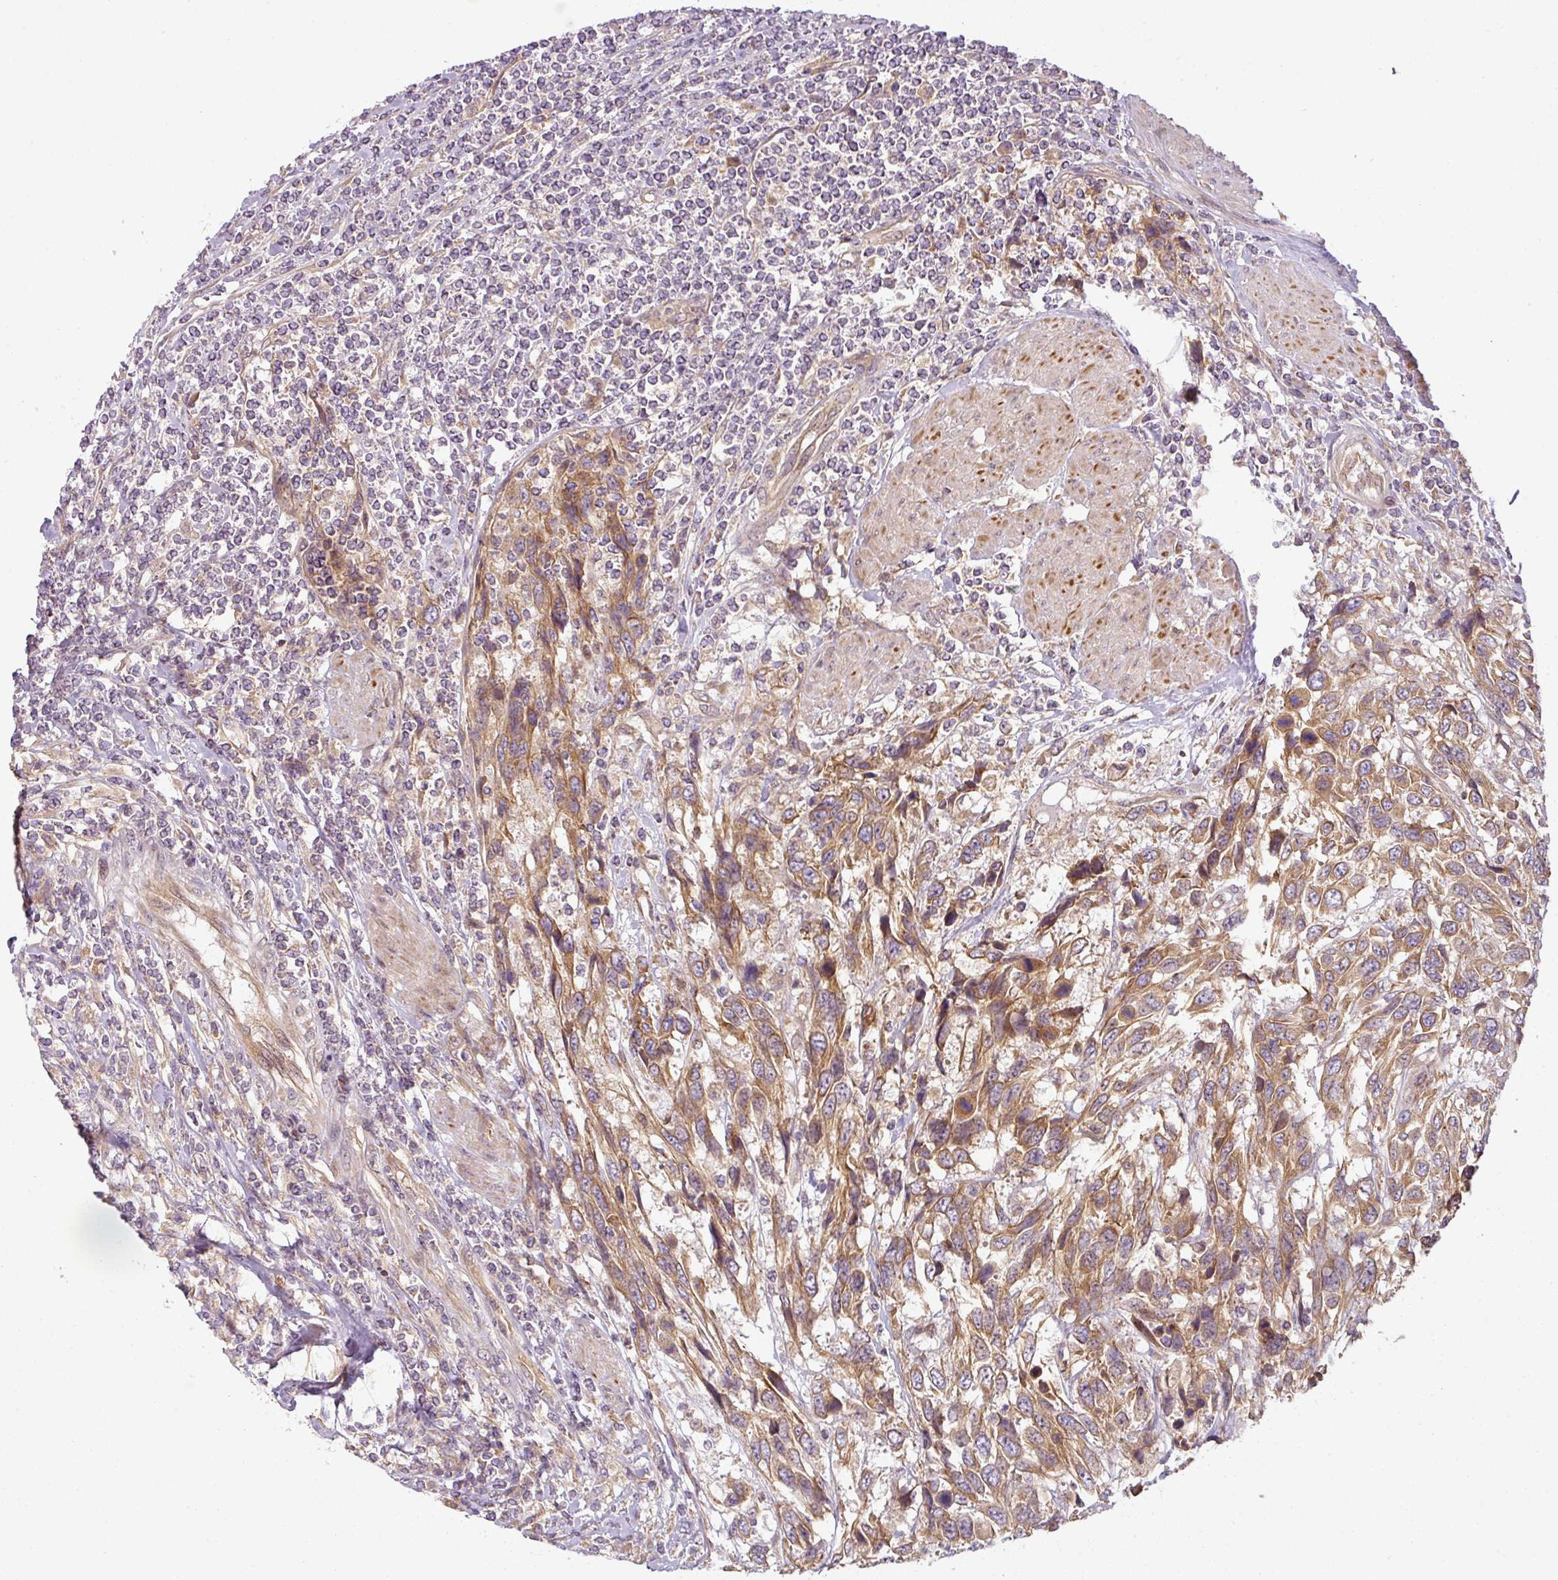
{"staining": {"intensity": "moderate", "quantity": ">75%", "location": "cytoplasmic/membranous"}, "tissue": "urothelial cancer", "cell_type": "Tumor cells", "image_type": "cancer", "snomed": [{"axis": "morphology", "description": "Urothelial carcinoma, High grade"}, {"axis": "topography", "description": "Urinary bladder"}], "caption": "Immunohistochemical staining of human high-grade urothelial carcinoma reveals medium levels of moderate cytoplasmic/membranous protein staining in about >75% of tumor cells.", "gene": "RNF31", "patient": {"sex": "female", "age": 70}}